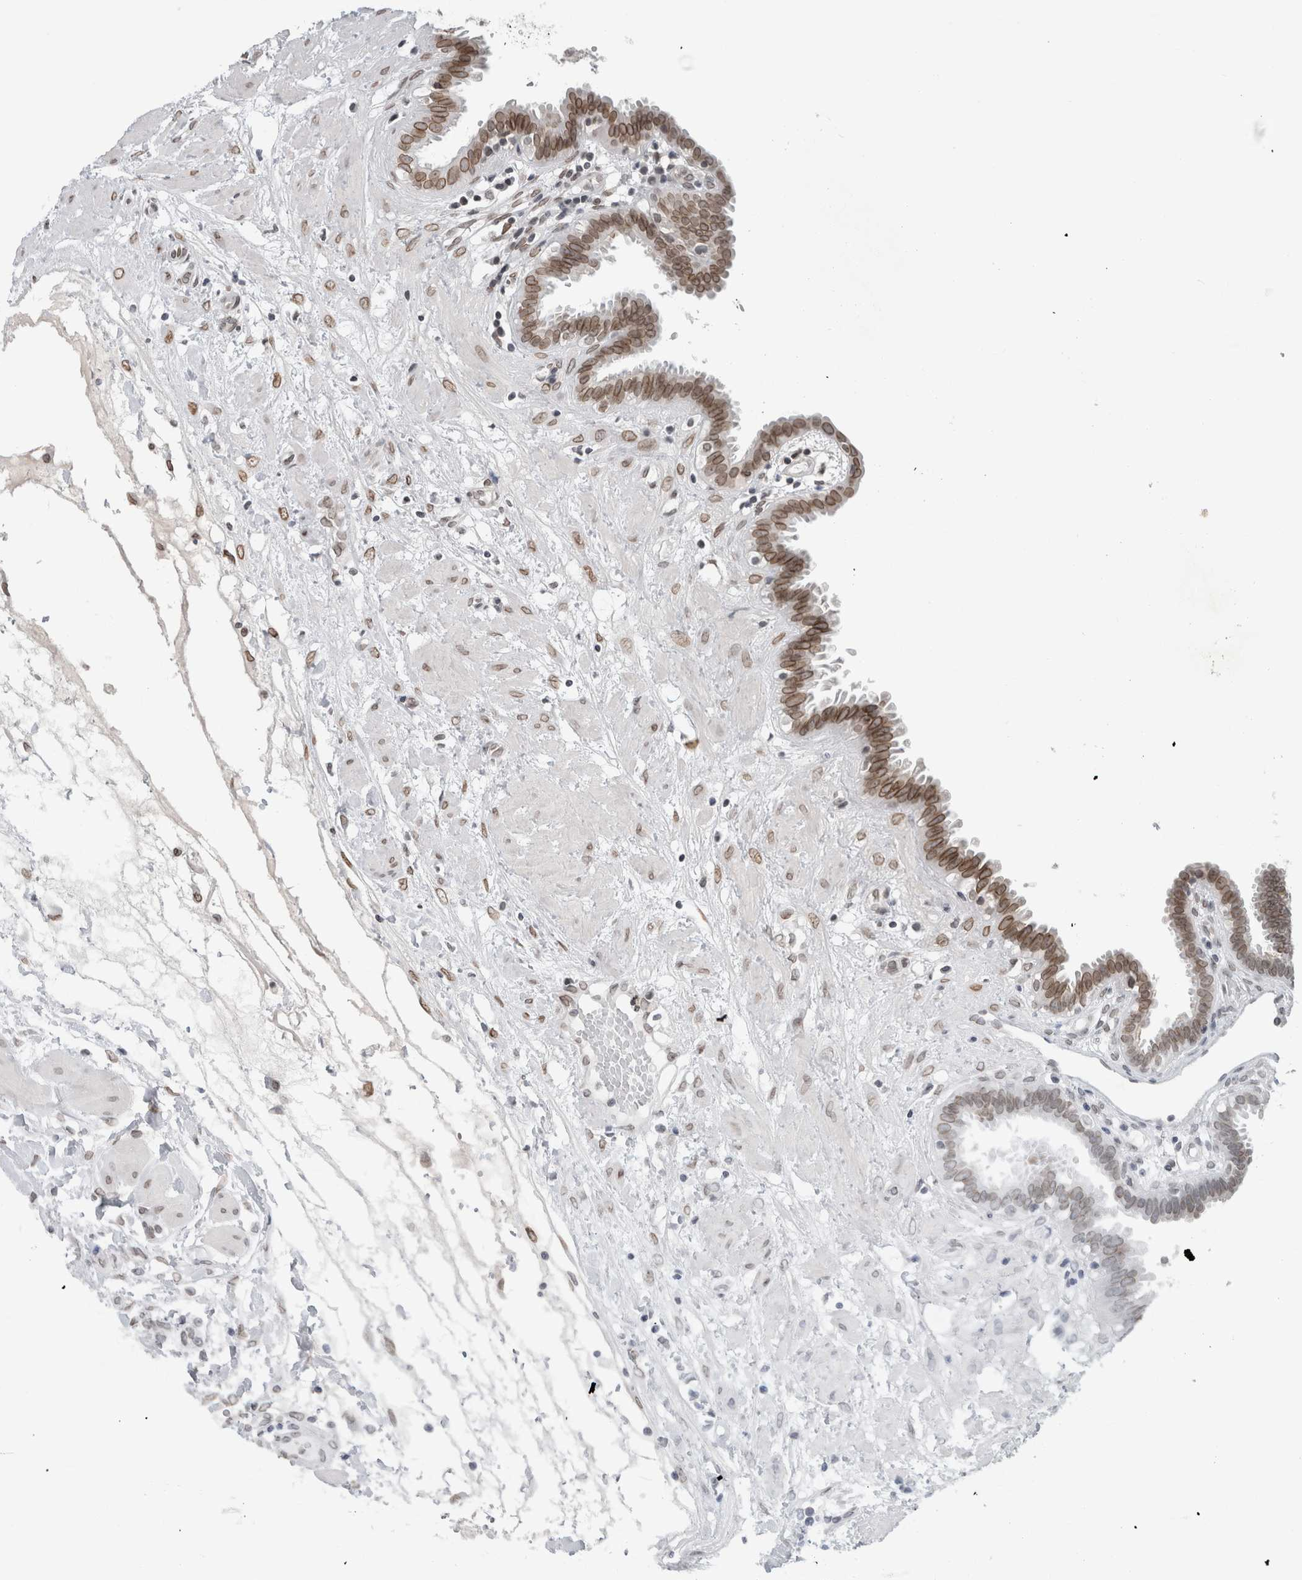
{"staining": {"intensity": "moderate", "quantity": "25%-75%", "location": "cytoplasmic/membranous,nuclear"}, "tissue": "fallopian tube", "cell_type": "Glandular cells", "image_type": "normal", "snomed": [{"axis": "morphology", "description": "Normal tissue, NOS"}, {"axis": "topography", "description": "Fallopian tube"}, {"axis": "topography", "description": "Placenta"}], "caption": "Immunohistochemical staining of benign fallopian tube displays medium levels of moderate cytoplasmic/membranous,nuclear positivity in about 25%-75% of glandular cells.", "gene": "ZNF770", "patient": {"sex": "female", "age": 32}}